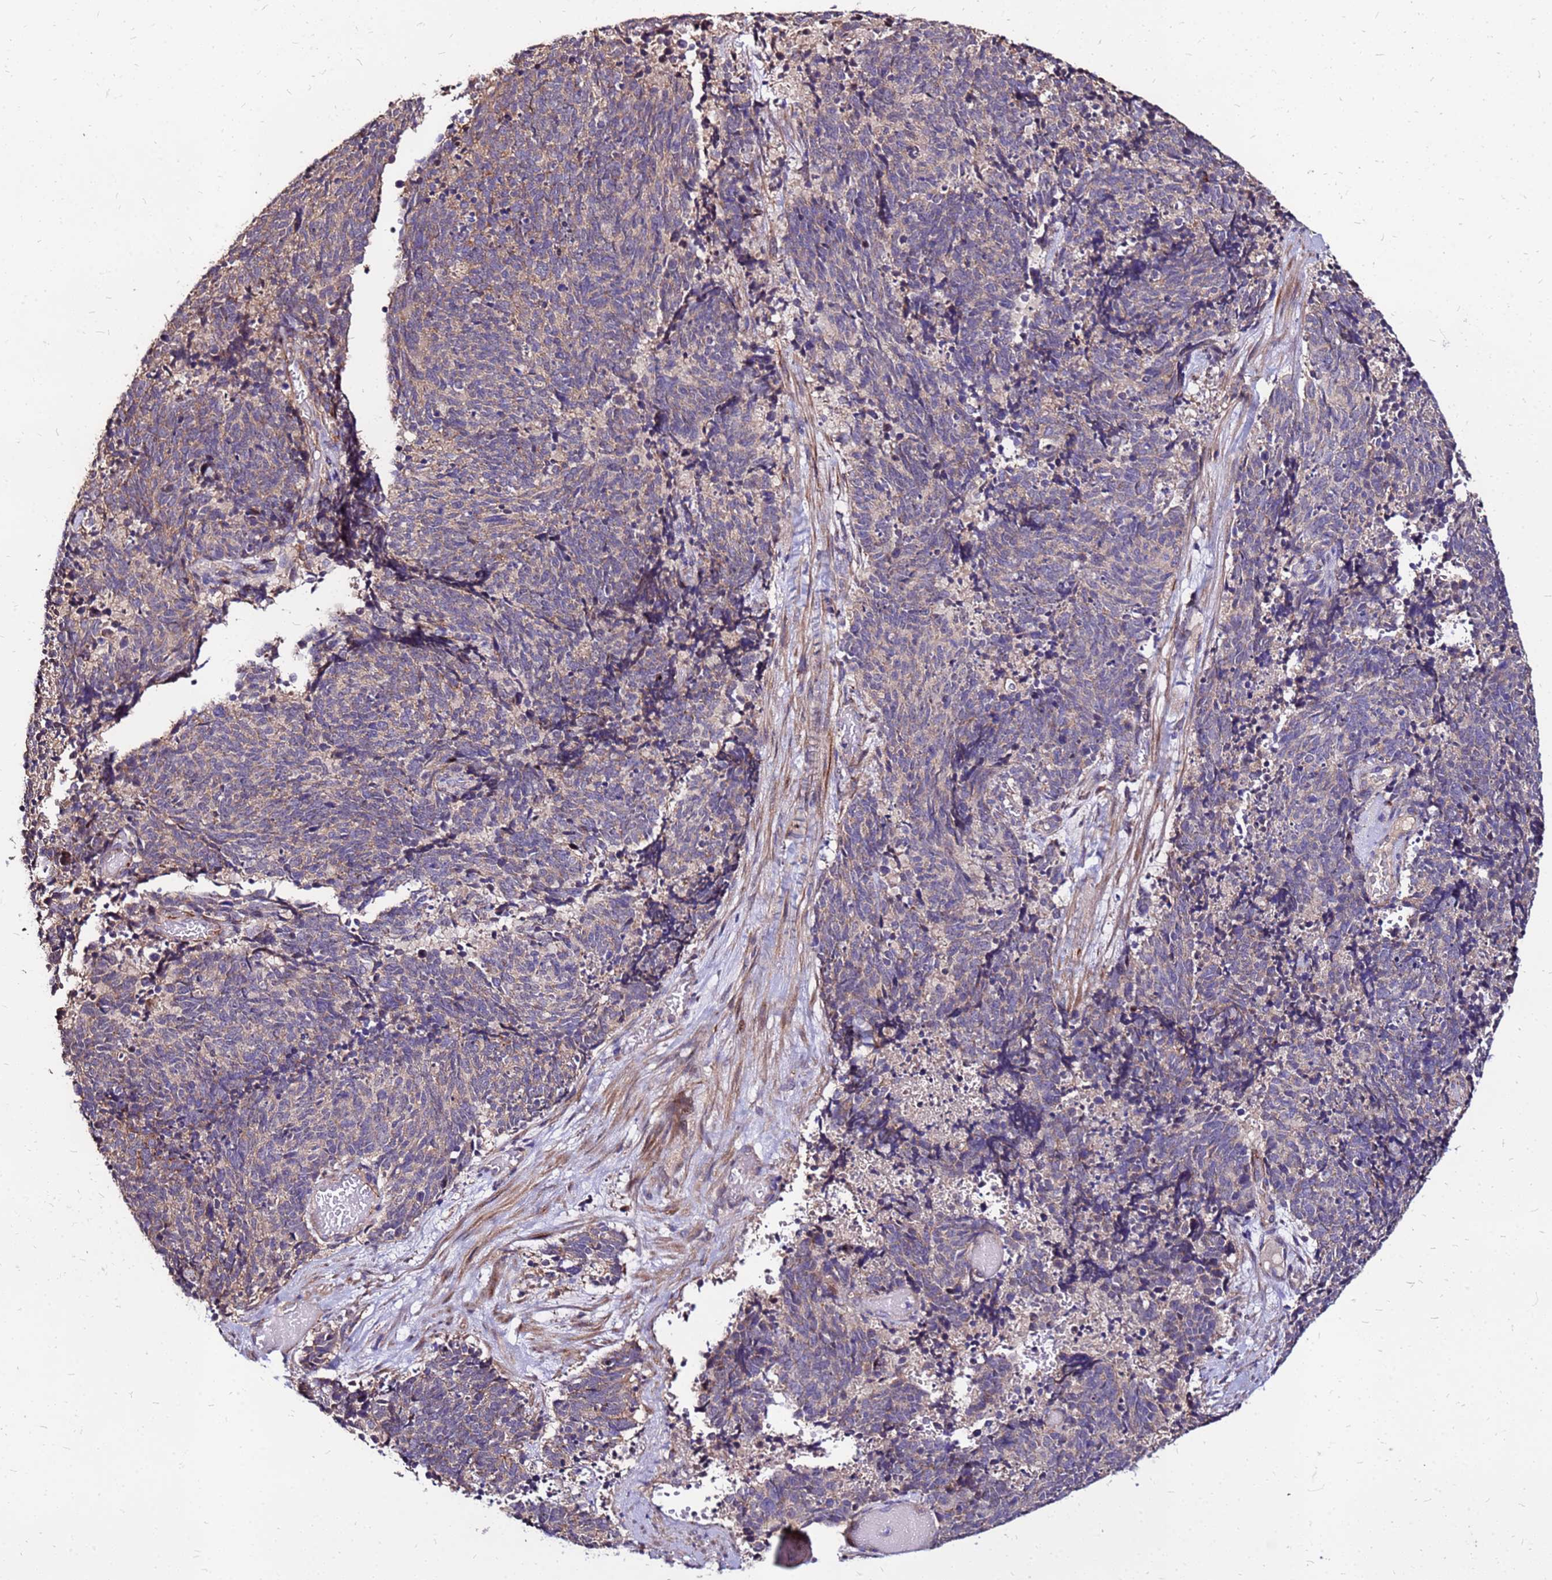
{"staining": {"intensity": "weak", "quantity": "25%-75%", "location": "cytoplasmic/membranous"}, "tissue": "cervical cancer", "cell_type": "Tumor cells", "image_type": "cancer", "snomed": [{"axis": "morphology", "description": "Squamous cell carcinoma, NOS"}, {"axis": "topography", "description": "Cervix"}], "caption": "The histopathology image demonstrates staining of cervical cancer, revealing weak cytoplasmic/membranous protein expression (brown color) within tumor cells.", "gene": "ARHGEF5", "patient": {"sex": "female", "age": 29}}